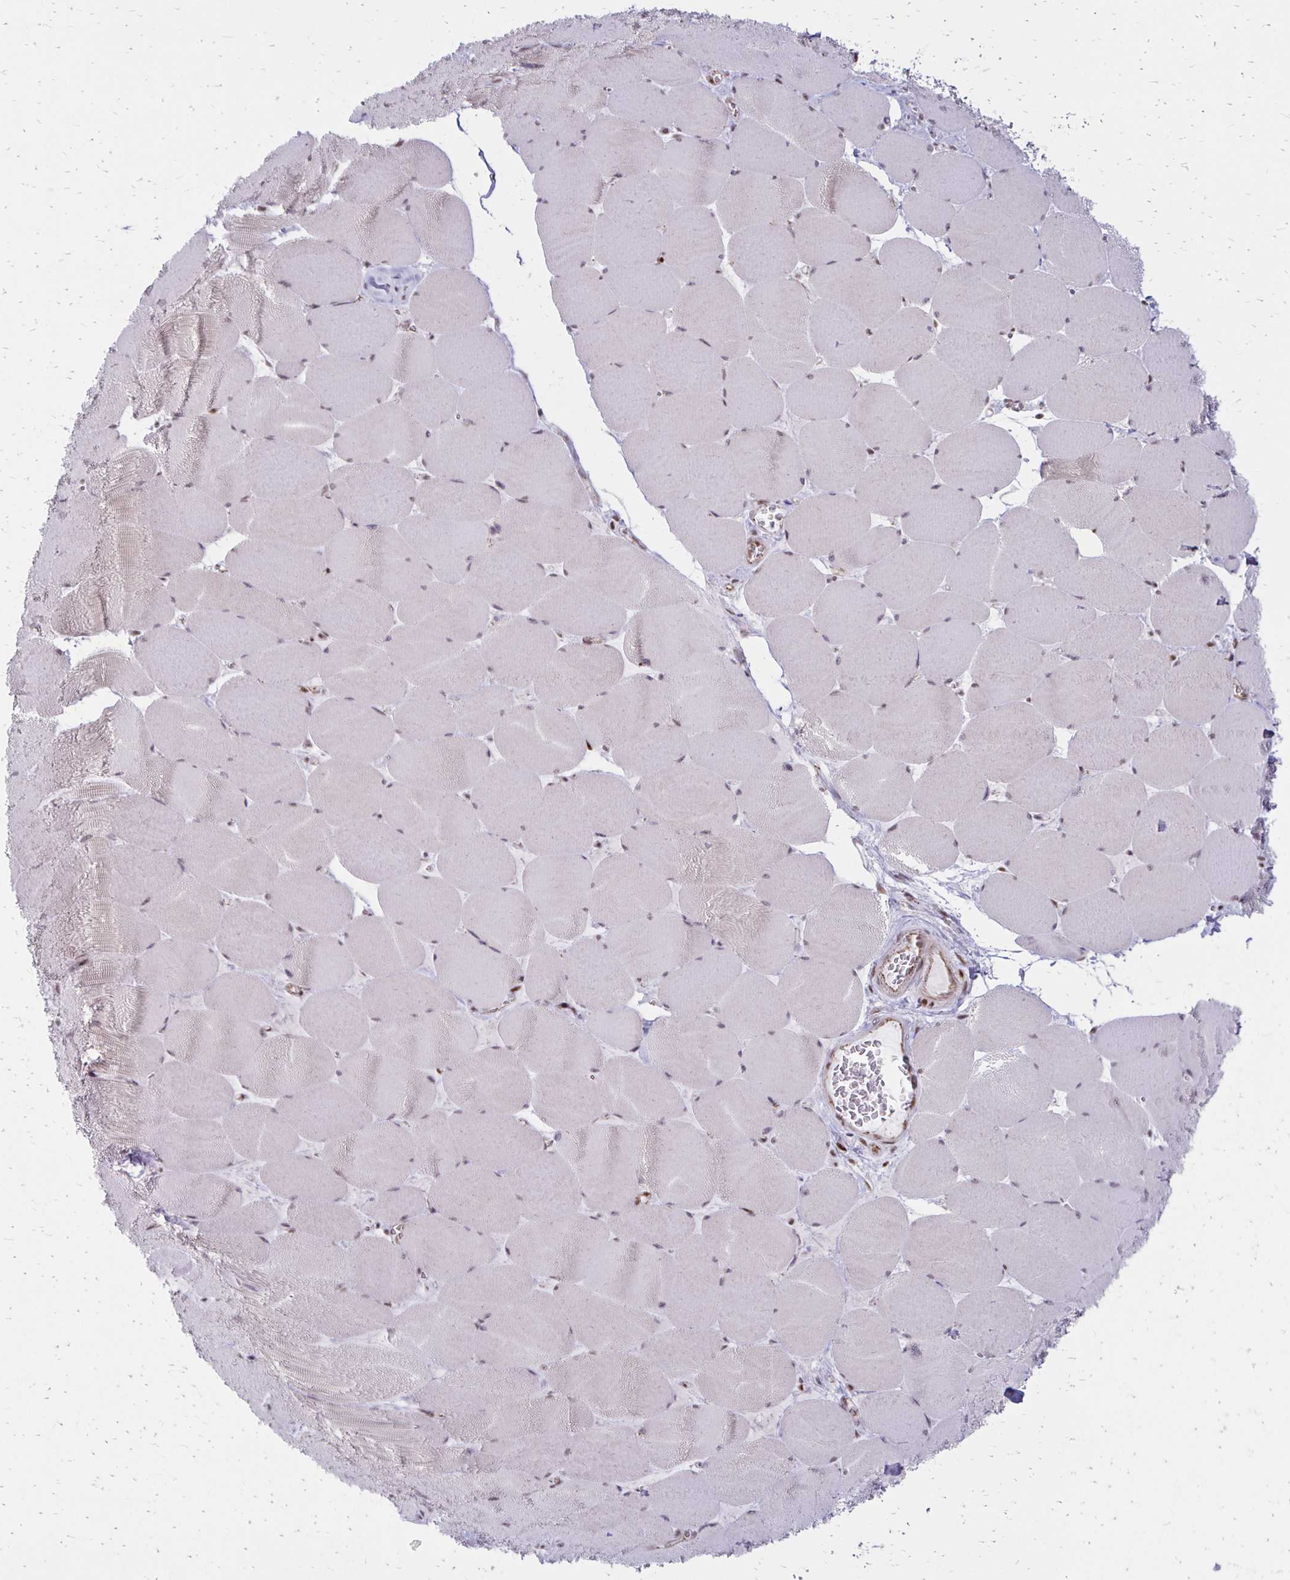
{"staining": {"intensity": "weak", "quantity": "25%-75%", "location": "nuclear"}, "tissue": "skeletal muscle", "cell_type": "Myocytes", "image_type": "normal", "snomed": [{"axis": "morphology", "description": "Normal tissue, NOS"}, {"axis": "topography", "description": "Skeletal muscle"}], "caption": "Myocytes show low levels of weak nuclear positivity in about 25%-75% of cells in benign human skeletal muscle. (Brightfield microscopy of DAB IHC at high magnification).", "gene": "DDB2", "patient": {"sex": "female", "age": 75}}